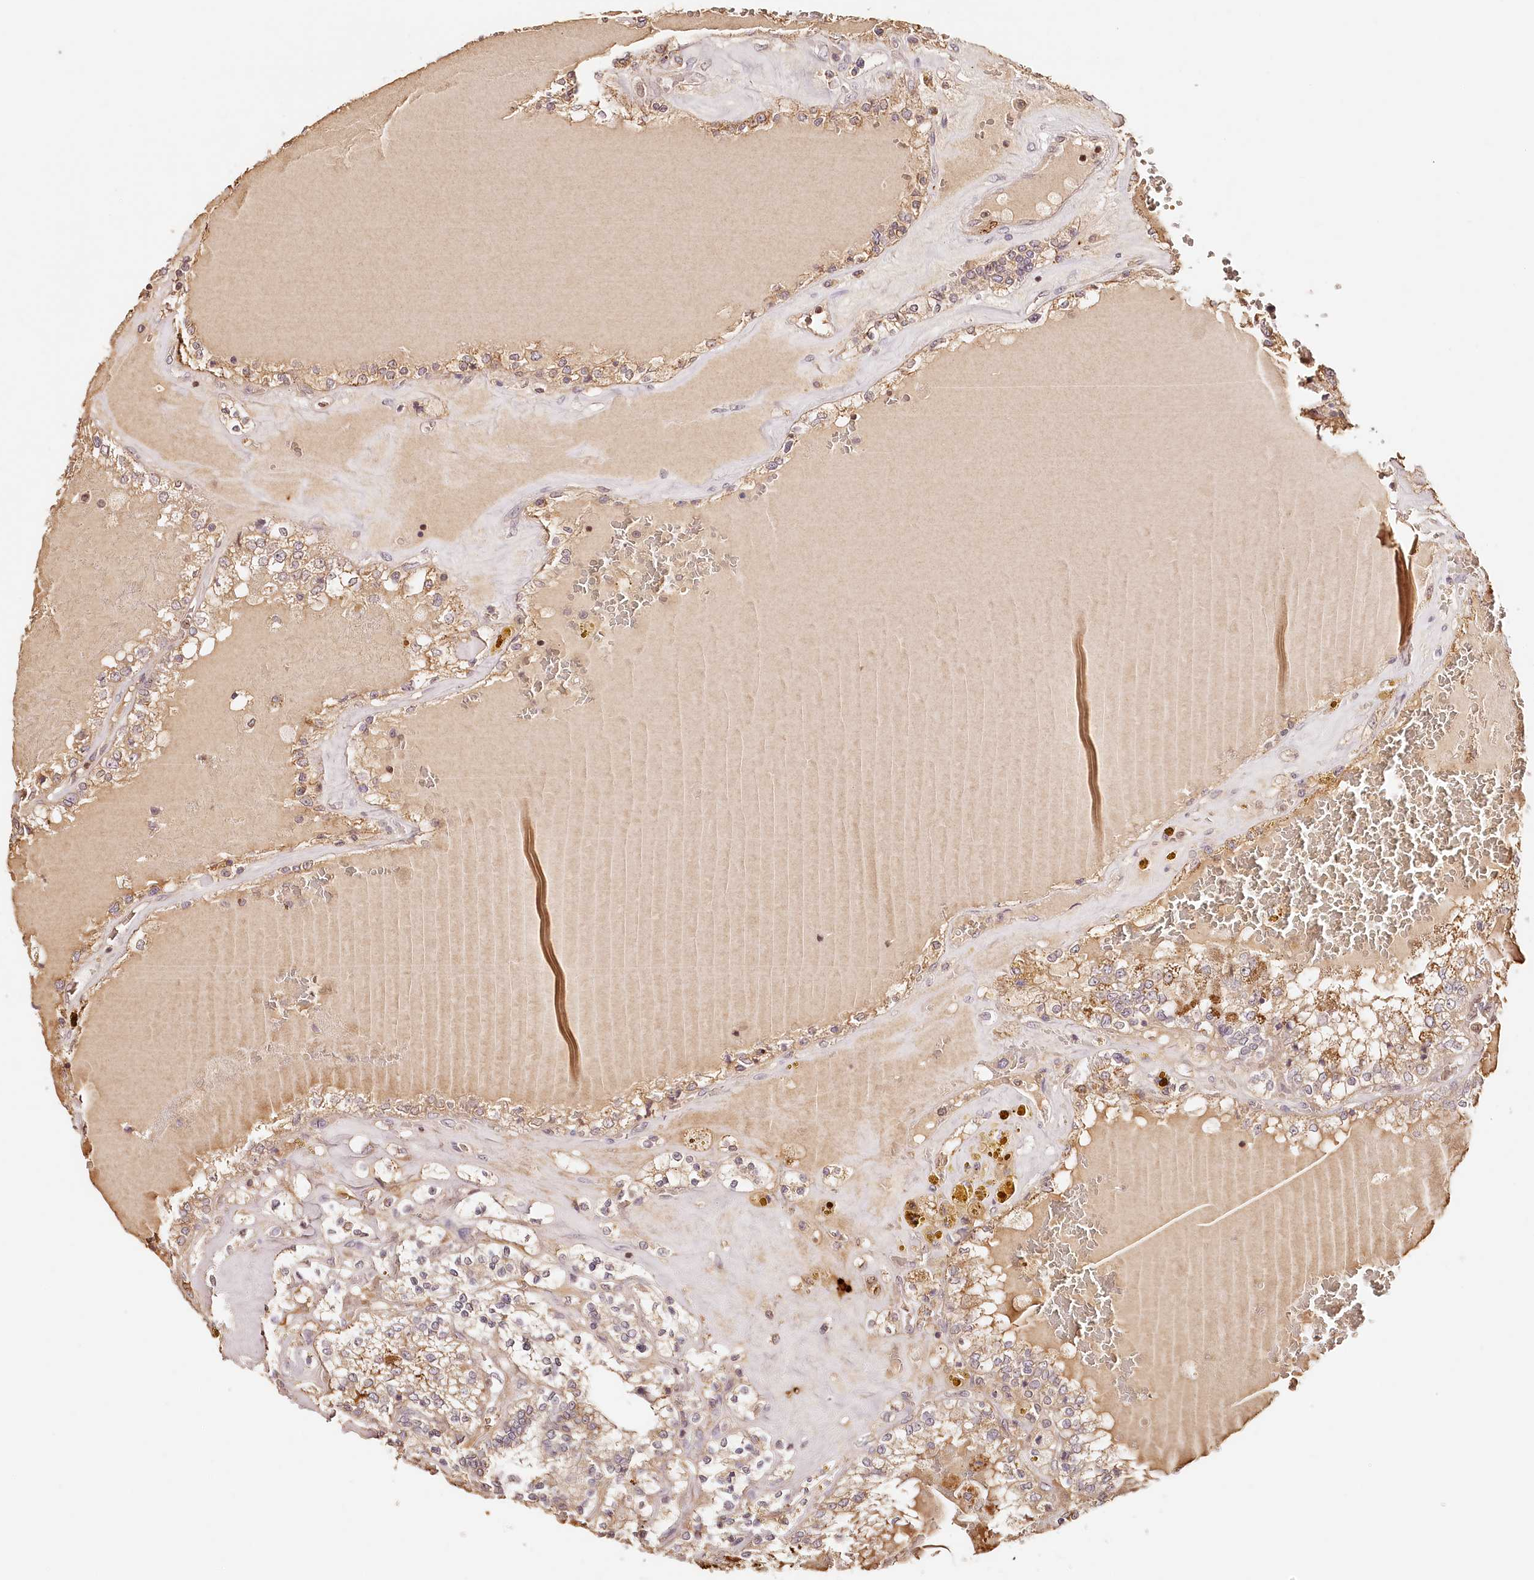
{"staining": {"intensity": "weak", "quantity": "25%-75%", "location": "cytoplasmic/membranous"}, "tissue": "renal cancer", "cell_type": "Tumor cells", "image_type": "cancer", "snomed": [{"axis": "morphology", "description": "Adenocarcinoma, NOS"}, {"axis": "topography", "description": "Kidney"}], "caption": "Brown immunohistochemical staining in renal cancer (adenocarcinoma) exhibits weak cytoplasmic/membranous expression in about 25%-75% of tumor cells.", "gene": "SYNGR1", "patient": {"sex": "female", "age": 56}}